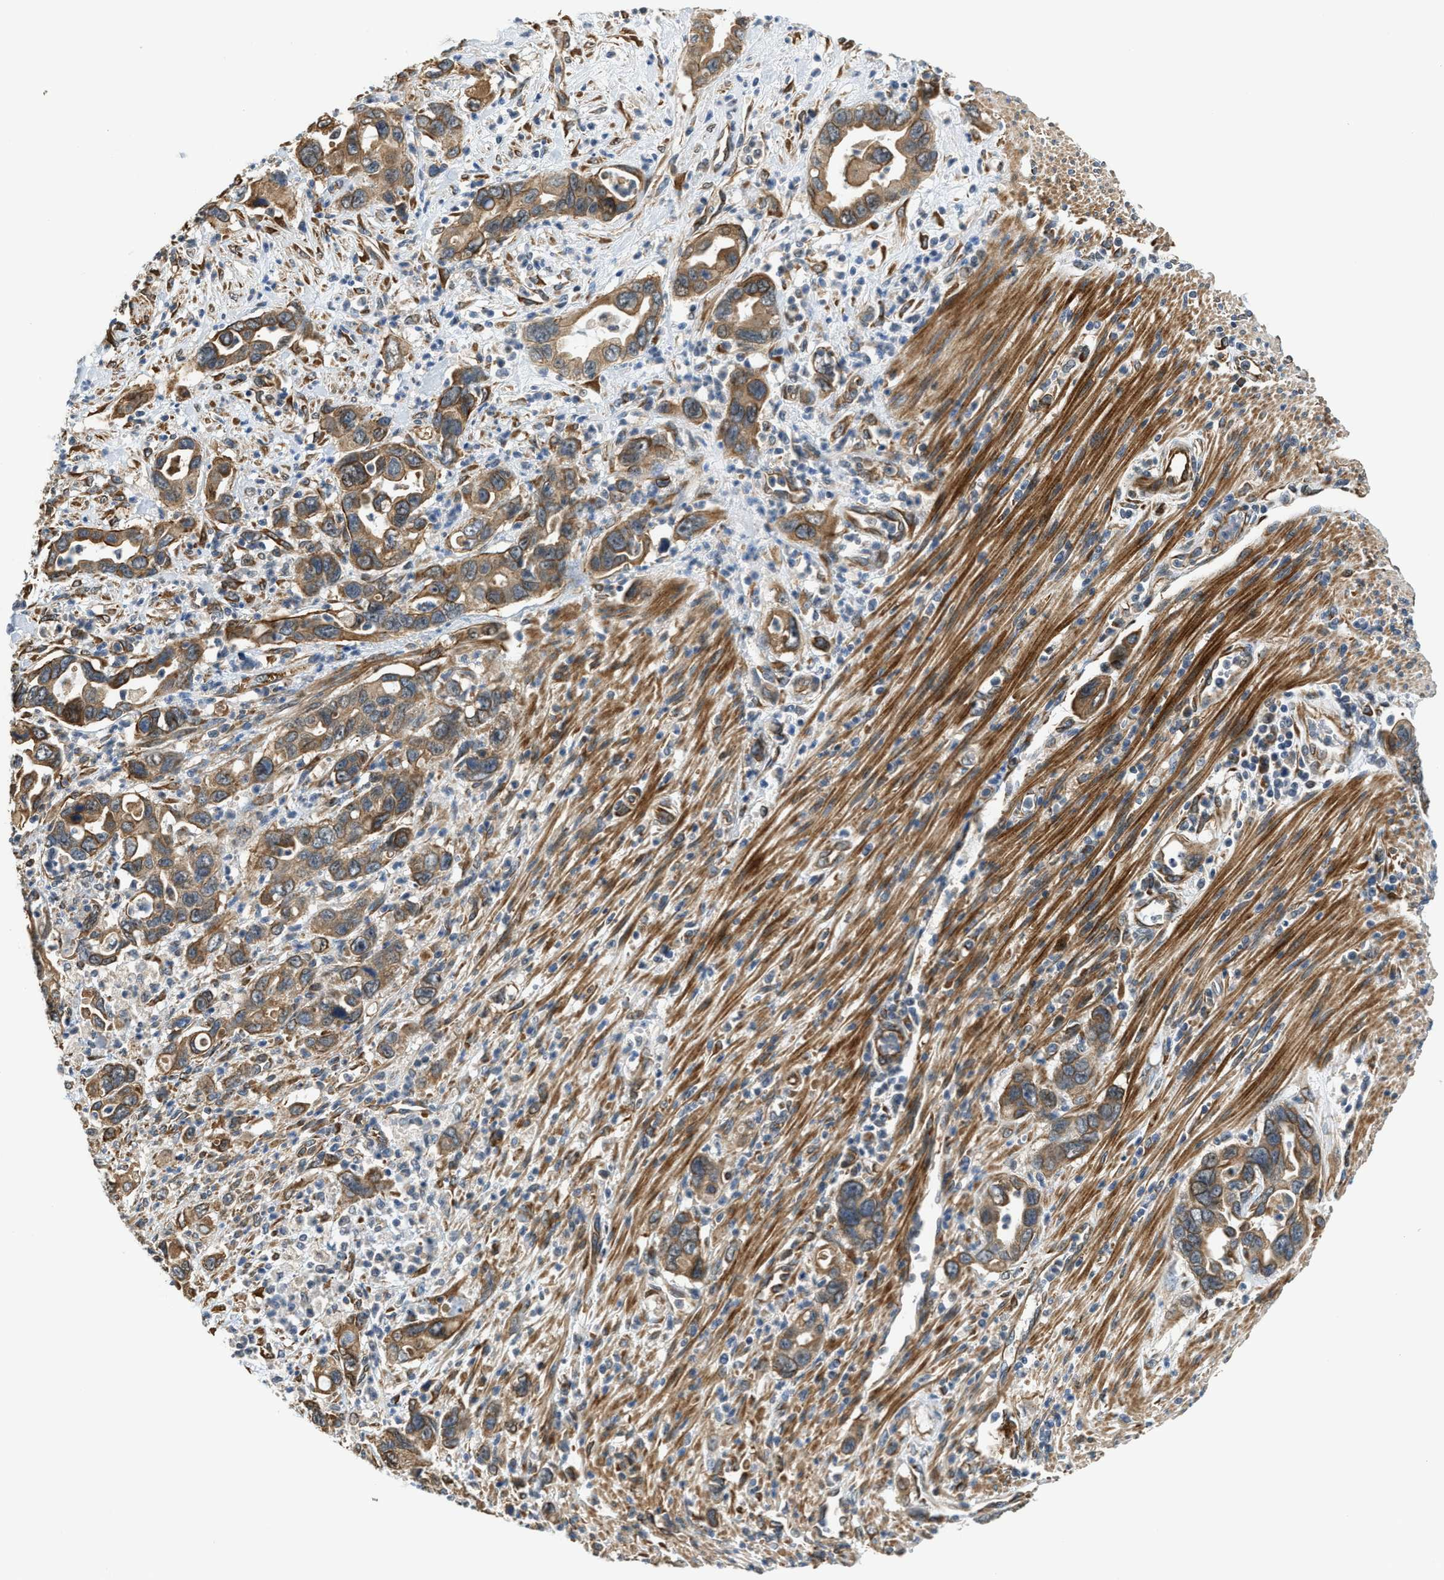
{"staining": {"intensity": "moderate", "quantity": ">75%", "location": "cytoplasmic/membranous"}, "tissue": "pancreatic cancer", "cell_type": "Tumor cells", "image_type": "cancer", "snomed": [{"axis": "morphology", "description": "Adenocarcinoma, NOS"}, {"axis": "topography", "description": "Pancreas"}], "caption": "Tumor cells reveal moderate cytoplasmic/membranous positivity in about >75% of cells in pancreatic cancer (adenocarcinoma).", "gene": "ALOX12", "patient": {"sex": "female", "age": 70}}